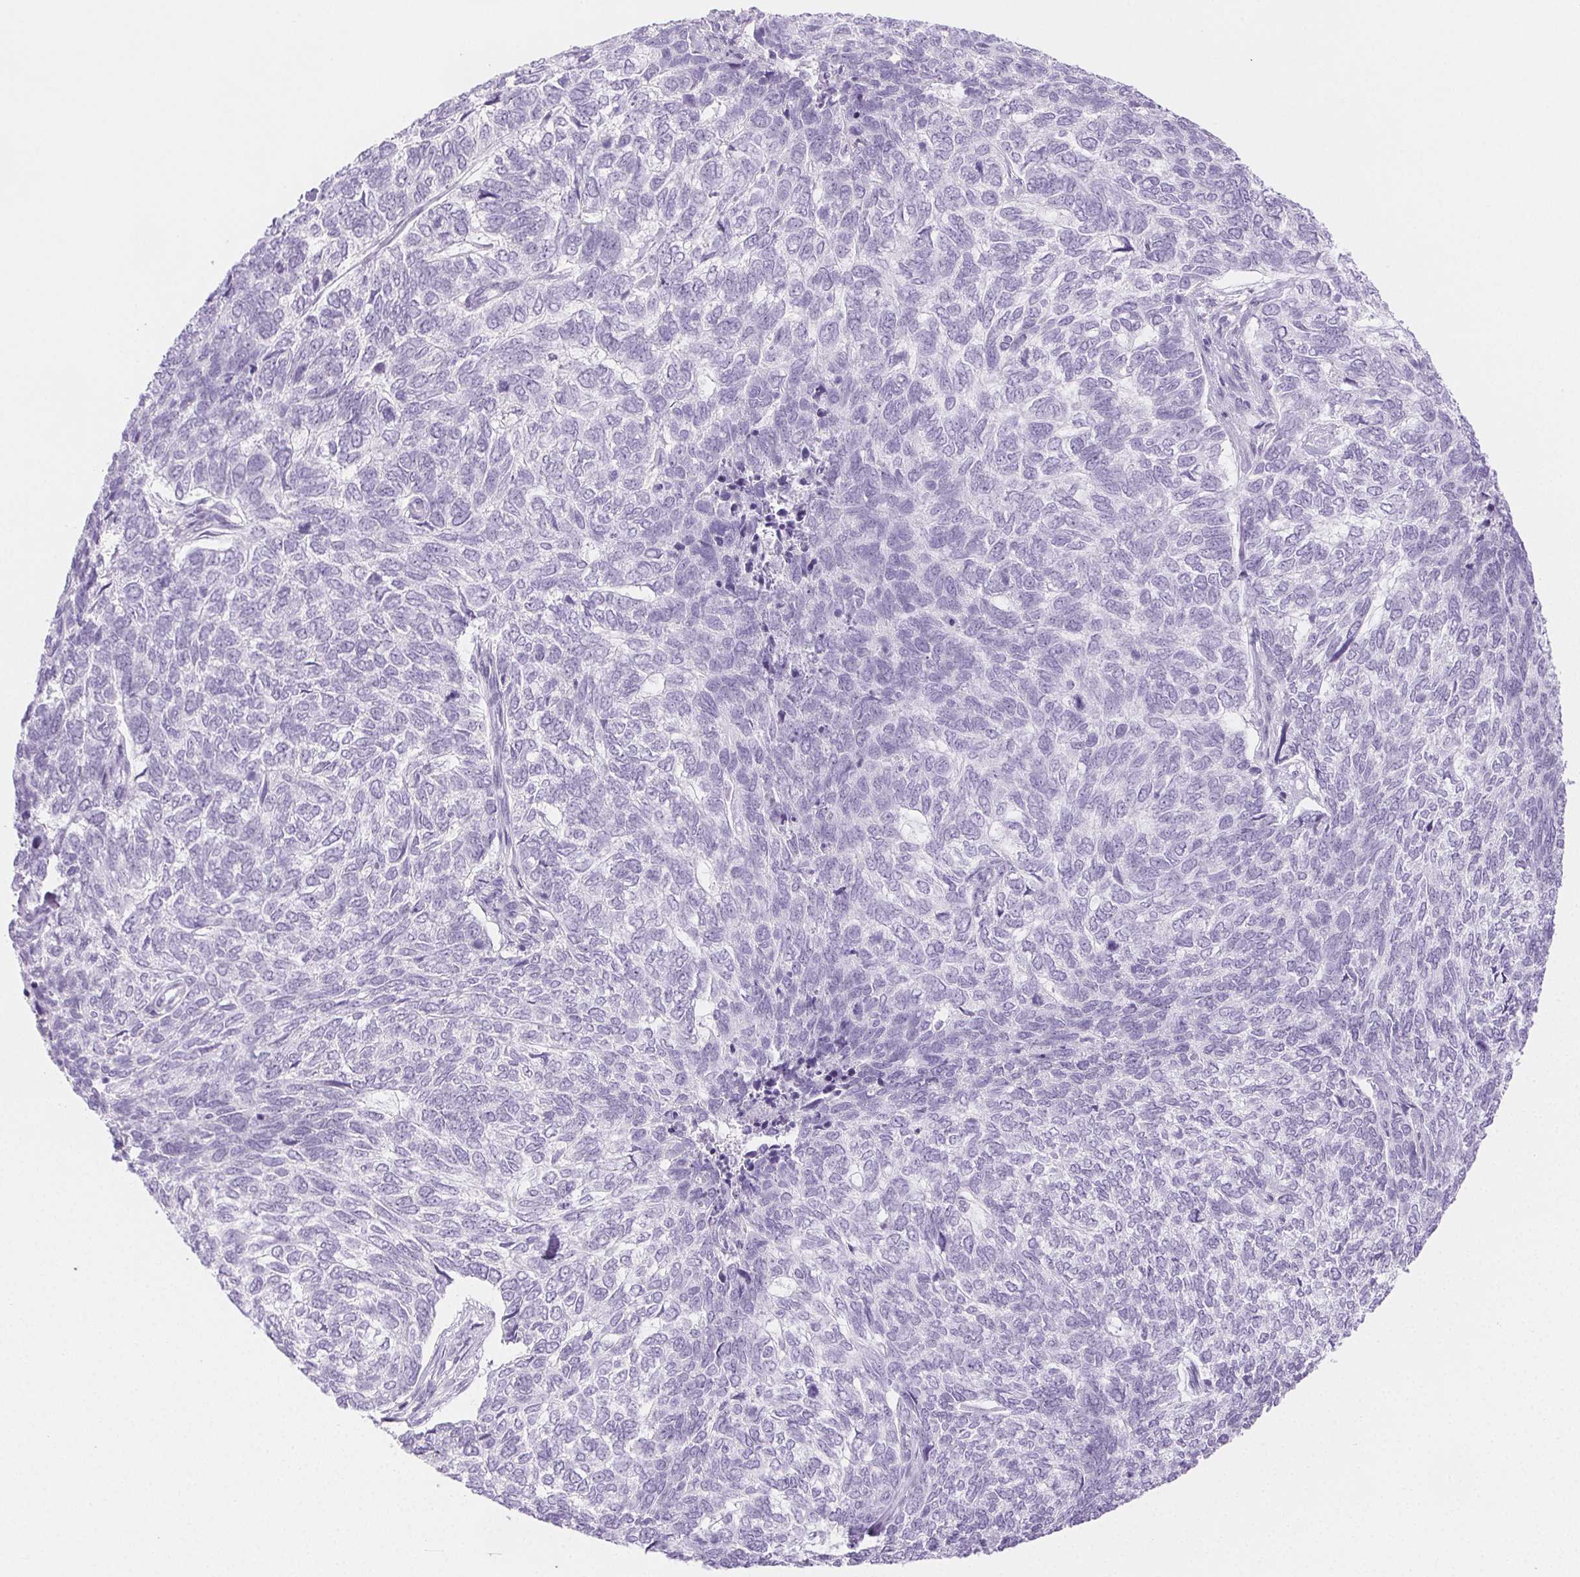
{"staining": {"intensity": "negative", "quantity": "none", "location": "none"}, "tissue": "skin cancer", "cell_type": "Tumor cells", "image_type": "cancer", "snomed": [{"axis": "morphology", "description": "Basal cell carcinoma"}, {"axis": "topography", "description": "Skin"}], "caption": "This histopathology image is of basal cell carcinoma (skin) stained with immunohistochemistry (IHC) to label a protein in brown with the nuclei are counter-stained blue. There is no positivity in tumor cells.", "gene": "SPRR3", "patient": {"sex": "female", "age": 65}}